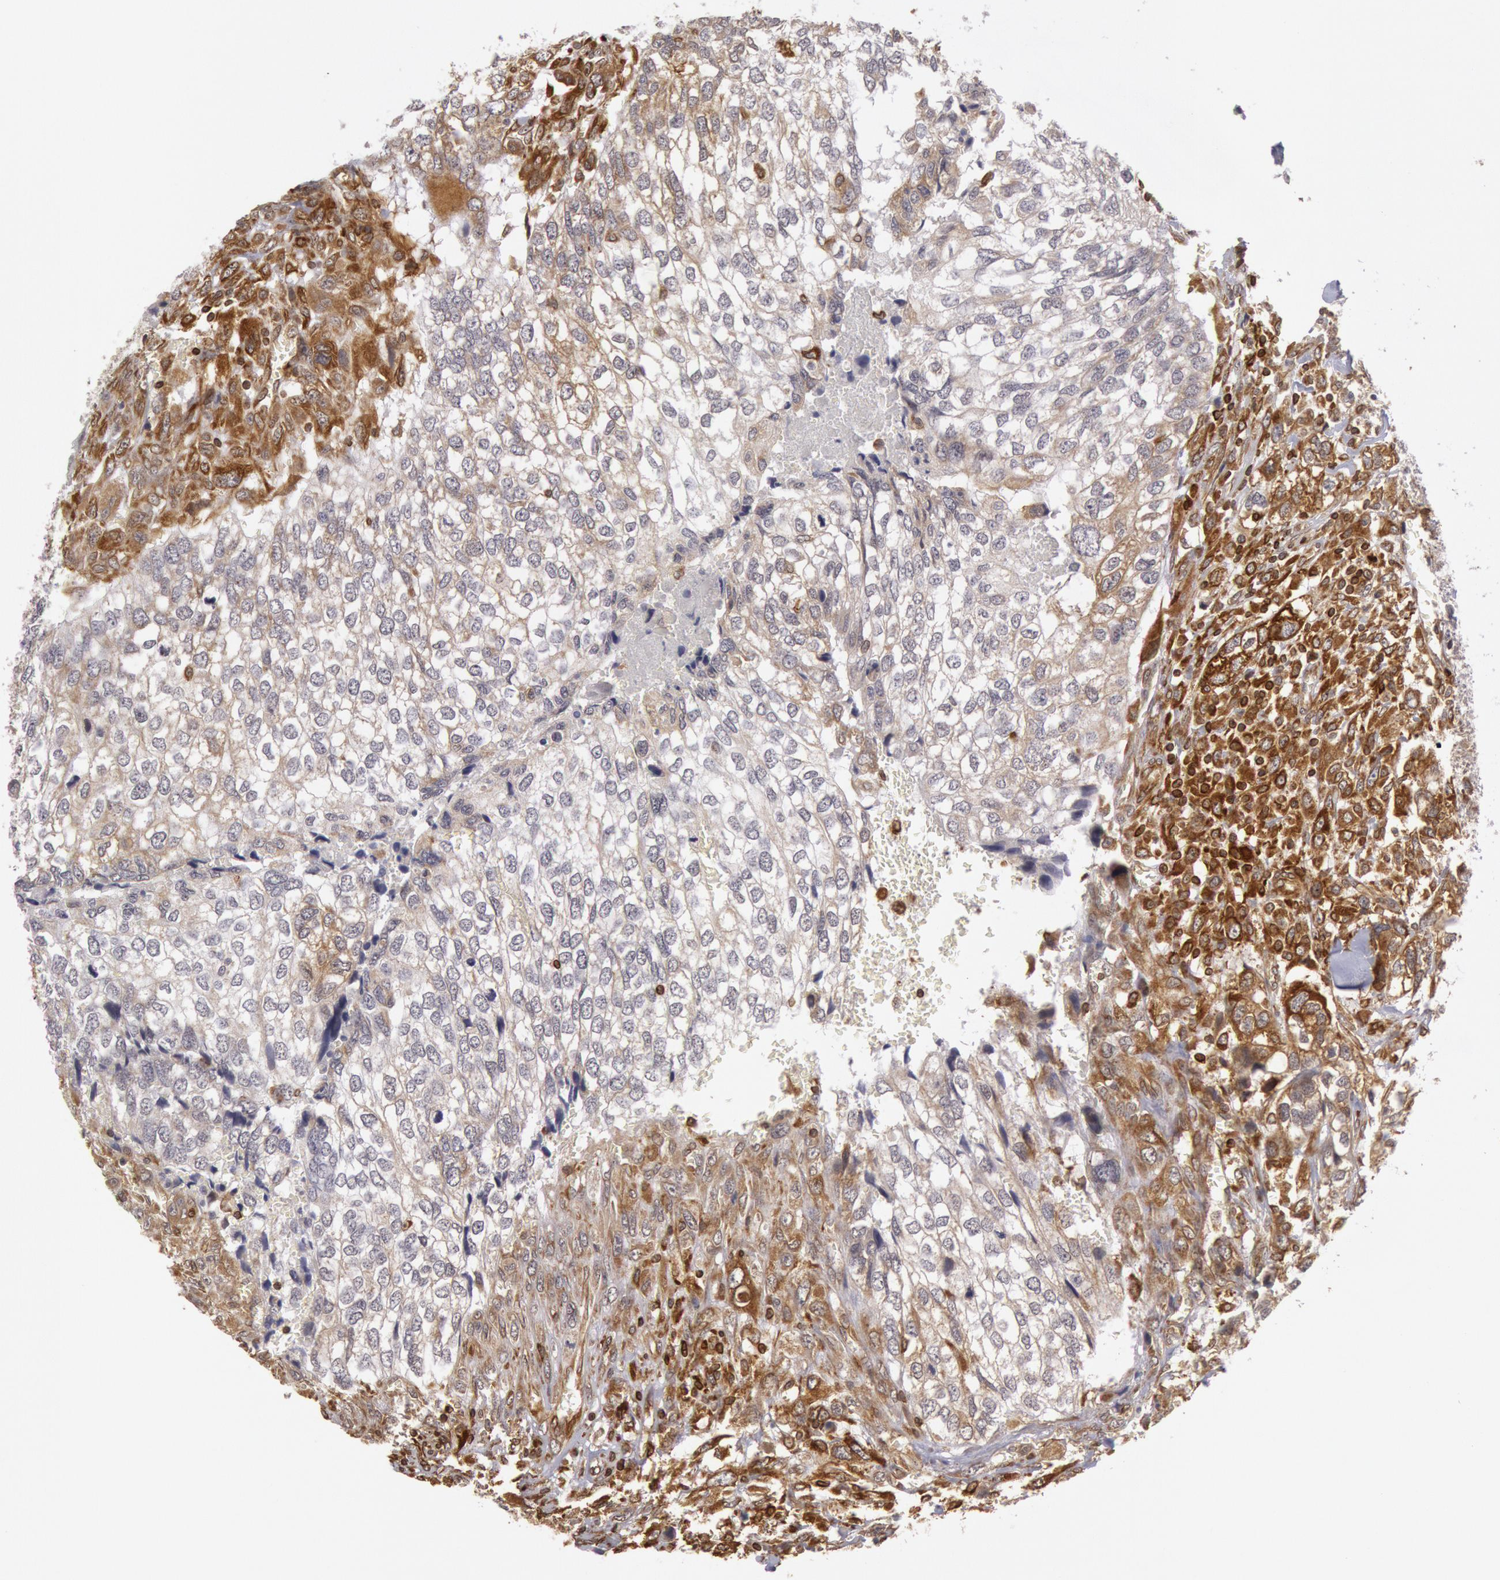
{"staining": {"intensity": "weak", "quantity": "<25%", "location": "cytoplasmic/membranous"}, "tissue": "breast cancer", "cell_type": "Tumor cells", "image_type": "cancer", "snomed": [{"axis": "morphology", "description": "Neoplasm, malignant, NOS"}, {"axis": "topography", "description": "Breast"}], "caption": "Tumor cells show no significant positivity in breast cancer (malignant neoplasm).", "gene": "TAP2", "patient": {"sex": "female", "age": 50}}